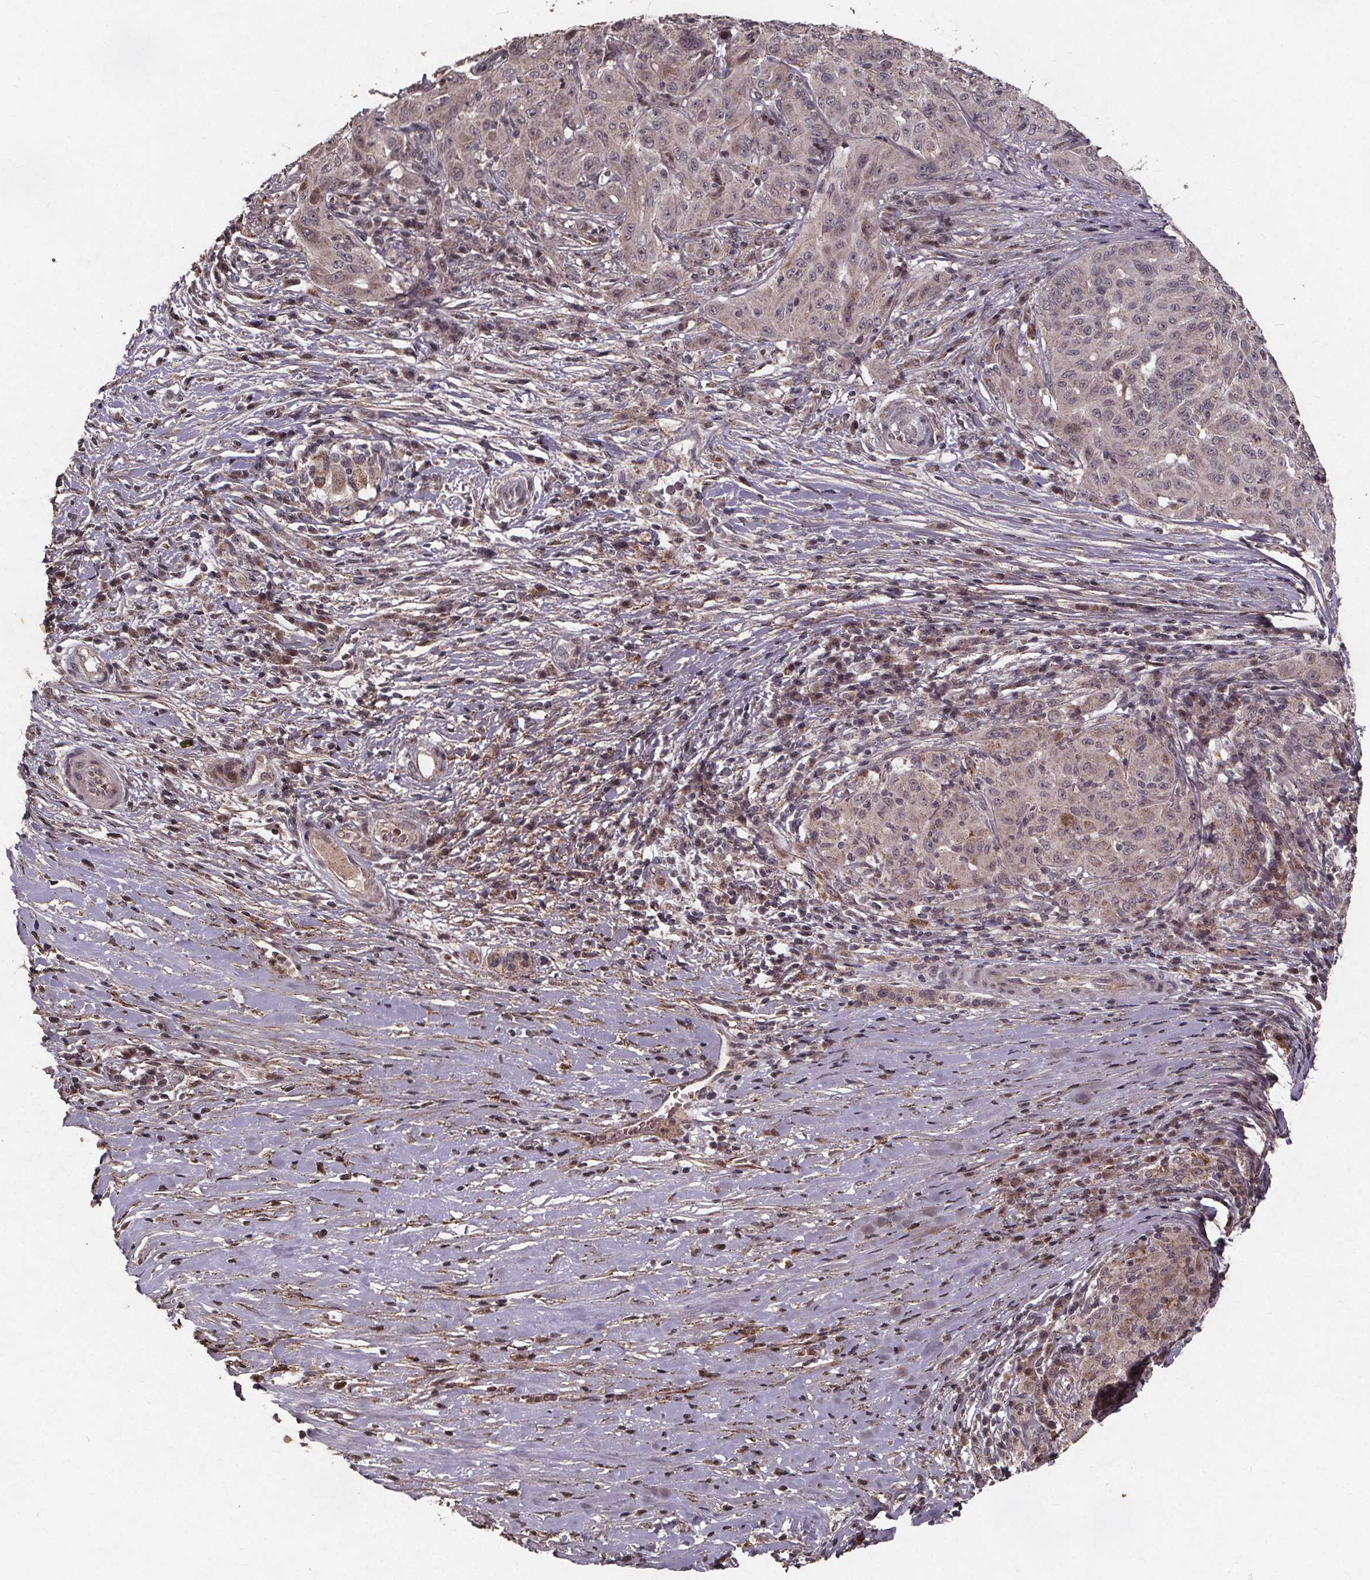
{"staining": {"intensity": "negative", "quantity": "none", "location": "none"}, "tissue": "pancreatic cancer", "cell_type": "Tumor cells", "image_type": "cancer", "snomed": [{"axis": "morphology", "description": "Adenocarcinoma, NOS"}, {"axis": "topography", "description": "Pancreas"}], "caption": "Micrograph shows no significant protein expression in tumor cells of pancreatic cancer (adenocarcinoma).", "gene": "GPX3", "patient": {"sex": "male", "age": 63}}